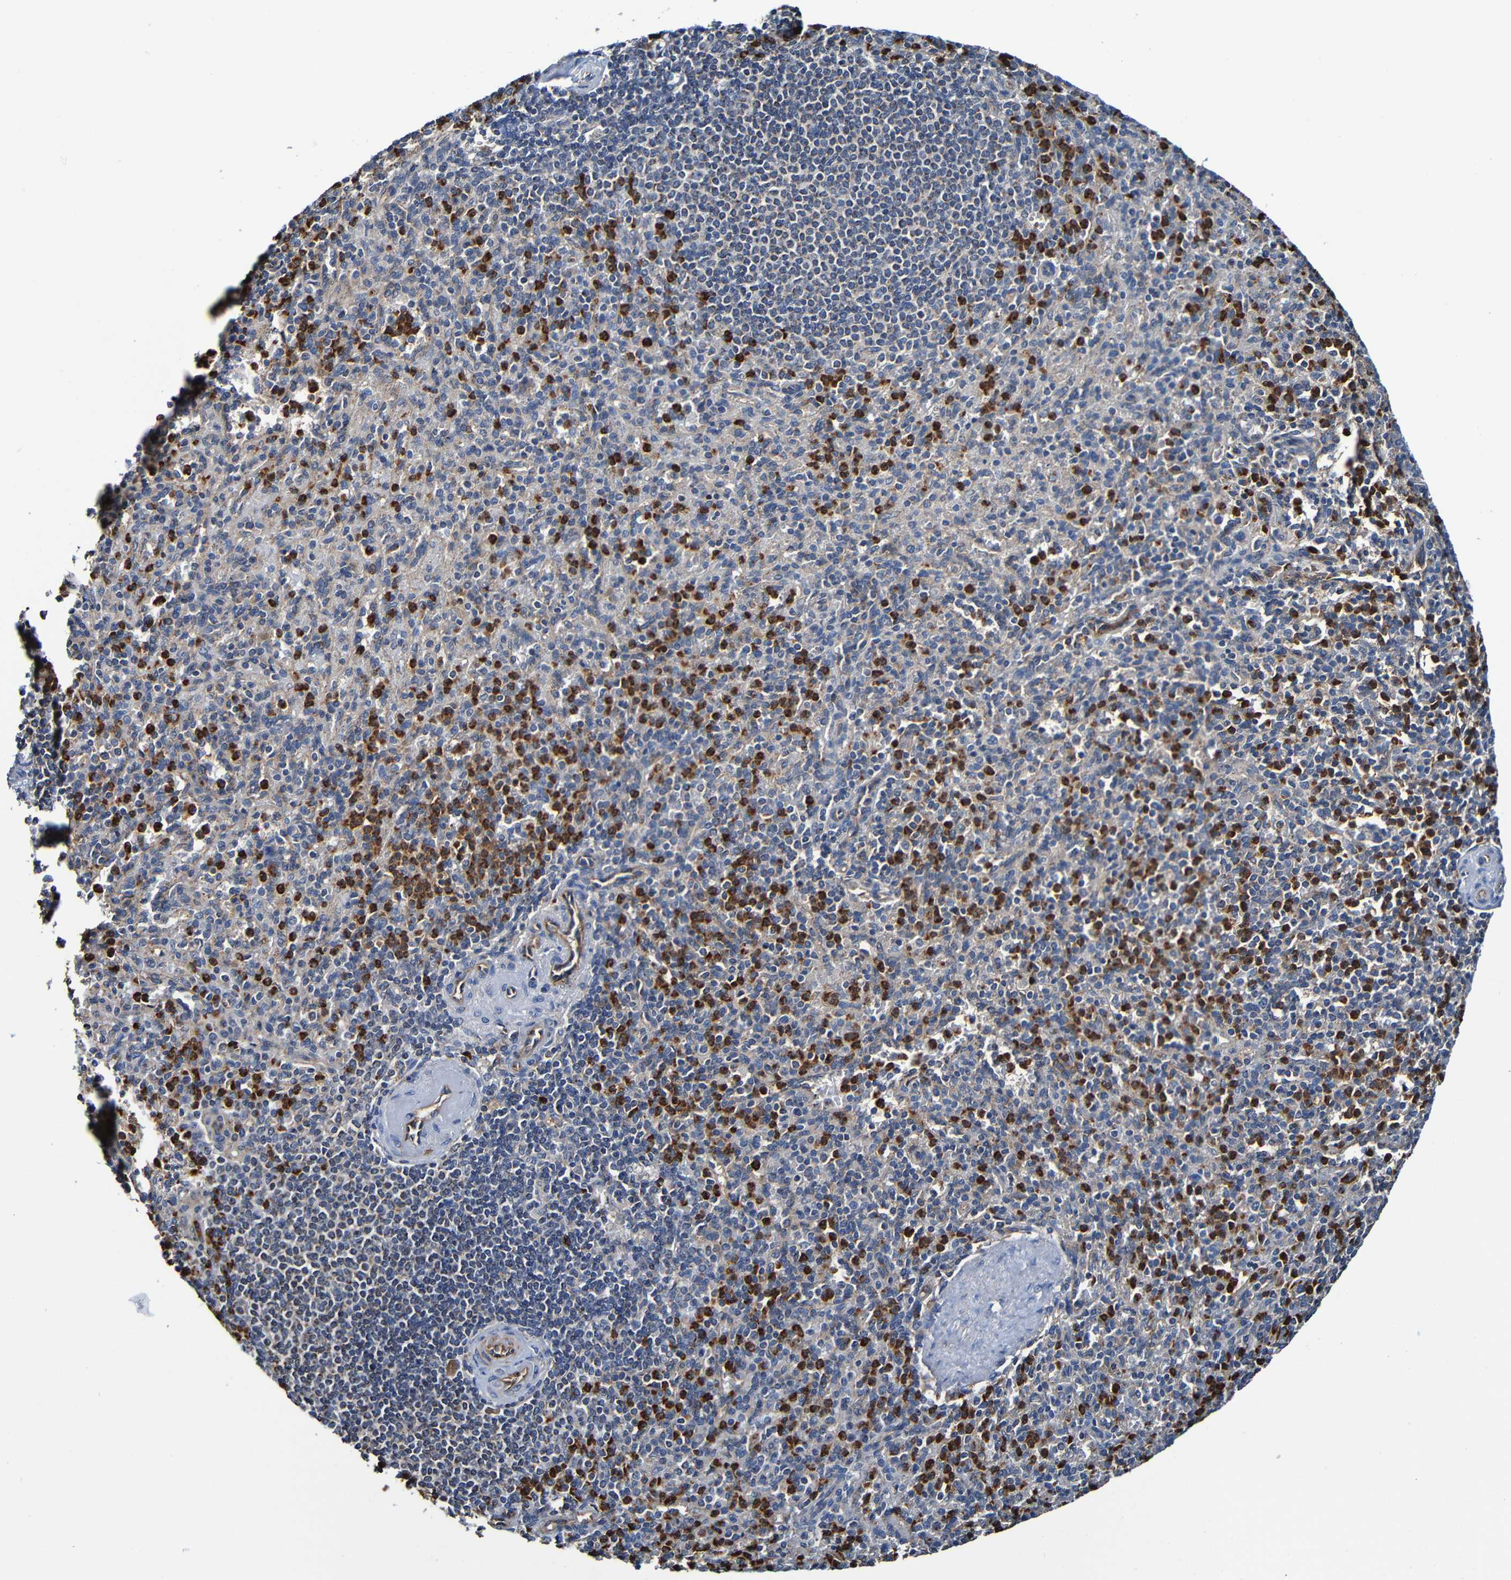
{"staining": {"intensity": "moderate", "quantity": "25%-75%", "location": "cytoplasmic/membranous"}, "tissue": "spleen", "cell_type": "Cells in red pulp", "image_type": "normal", "snomed": [{"axis": "morphology", "description": "Normal tissue, NOS"}, {"axis": "topography", "description": "Spleen"}], "caption": "A medium amount of moderate cytoplasmic/membranous staining is identified in approximately 25%-75% of cells in red pulp in normal spleen. The staining is performed using DAB (3,3'-diaminobenzidine) brown chromogen to label protein expression. The nuclei are counter-stained blue using hematoxylin.", "gene": "ADAM15", "patient": {"sex": "female", "age": 74}}